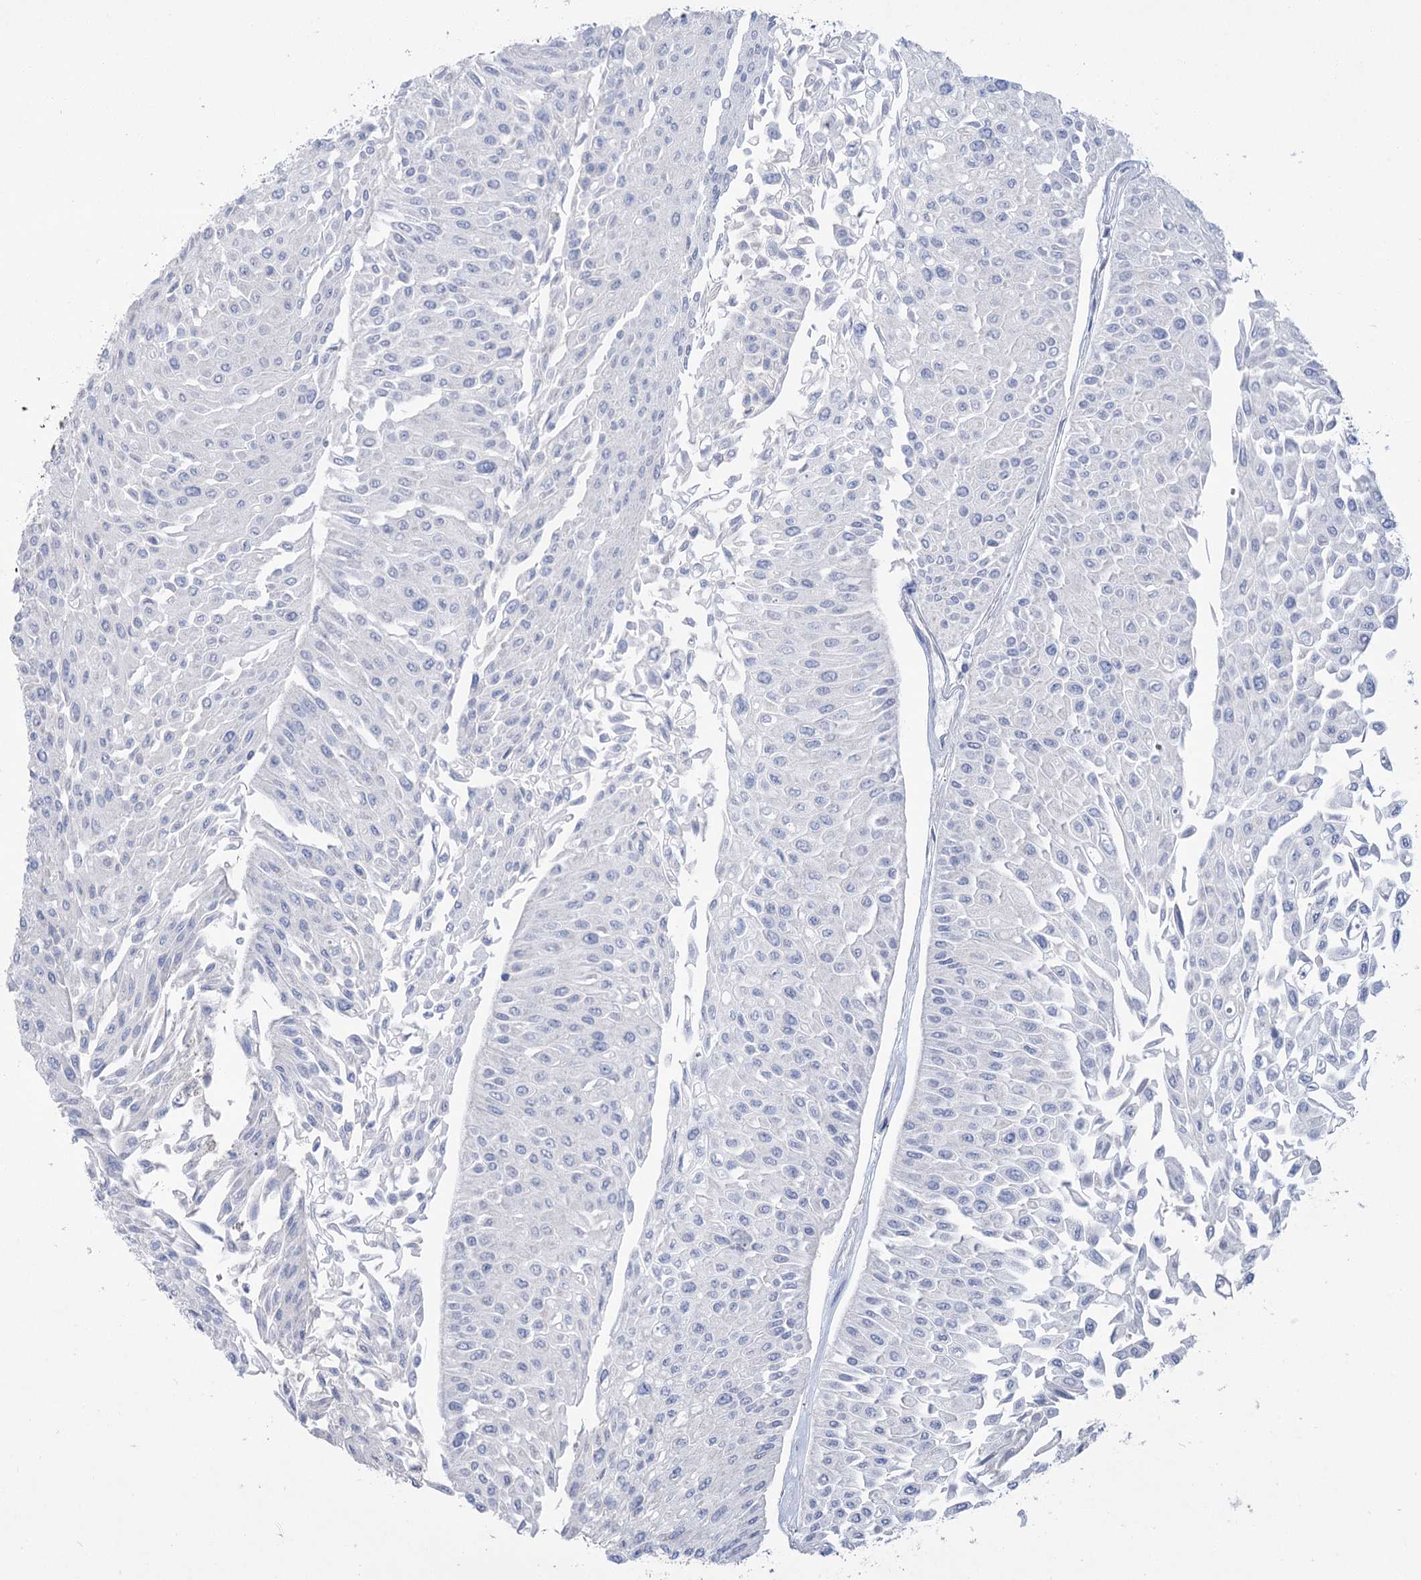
{"staining": {"intensity": "negative", "quantity": "none", "location": "none"}, "tissue": "urothelial cancer", "cell_type": "Tumor cells", "image_type": "cancer", "snomed": [{"axis": "morphology", "description": "Urothelial carcinoma, Low grade"}, {"axis": "topography", "description": "Urinary bladder"}], "caption": "IHC of low-grade urothelial carcinoma exhibits no positivity in tumor cells.", "gene": "SLC9A3", "patient": {"sex": "male", "age": 67}}